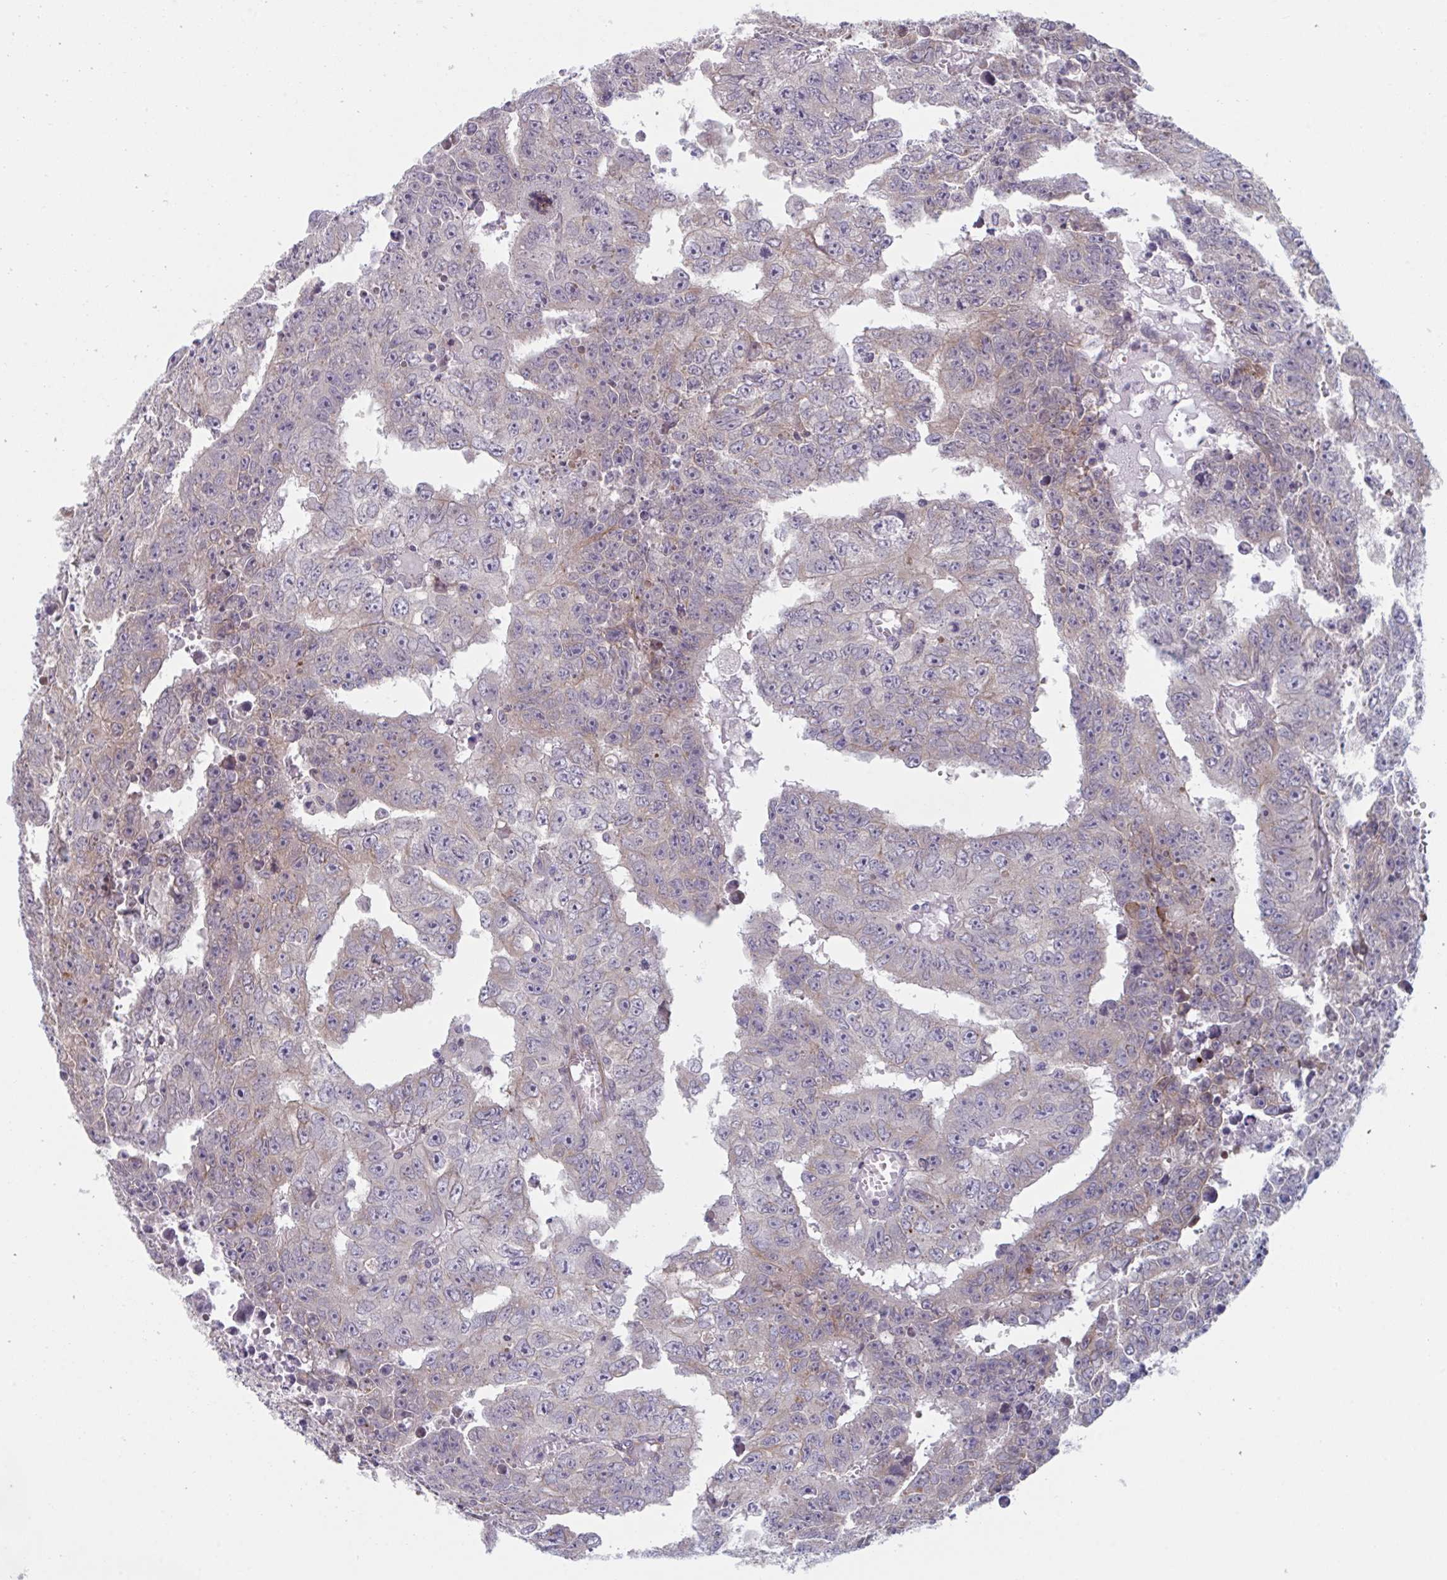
{"staining": {"intensity": "weak", "quantity": "<25%", "location": "cytoplasmic/membranous"}, "tissue": "testis cancer", "cell_type": "Tumor cells", "image_type": "cancer", "snomed": [{"axis": "morphology", "description": "Carcinoma, Embryonal, NOS"}, {"axis": "morphology", "description": "Teratoma, malignant, NOS"}, {"axis": "topography", "description": "Testis"}], "caption": "The photomicrograph exhibits no staining of tumor cells in malignant teratoma (testis). (DAB immunohistochemistry (IHC) visualized using brightfield microscopy, high magnification).", "gene": "TNFSF10", "patient": {"sex": "male", "age": 24}}